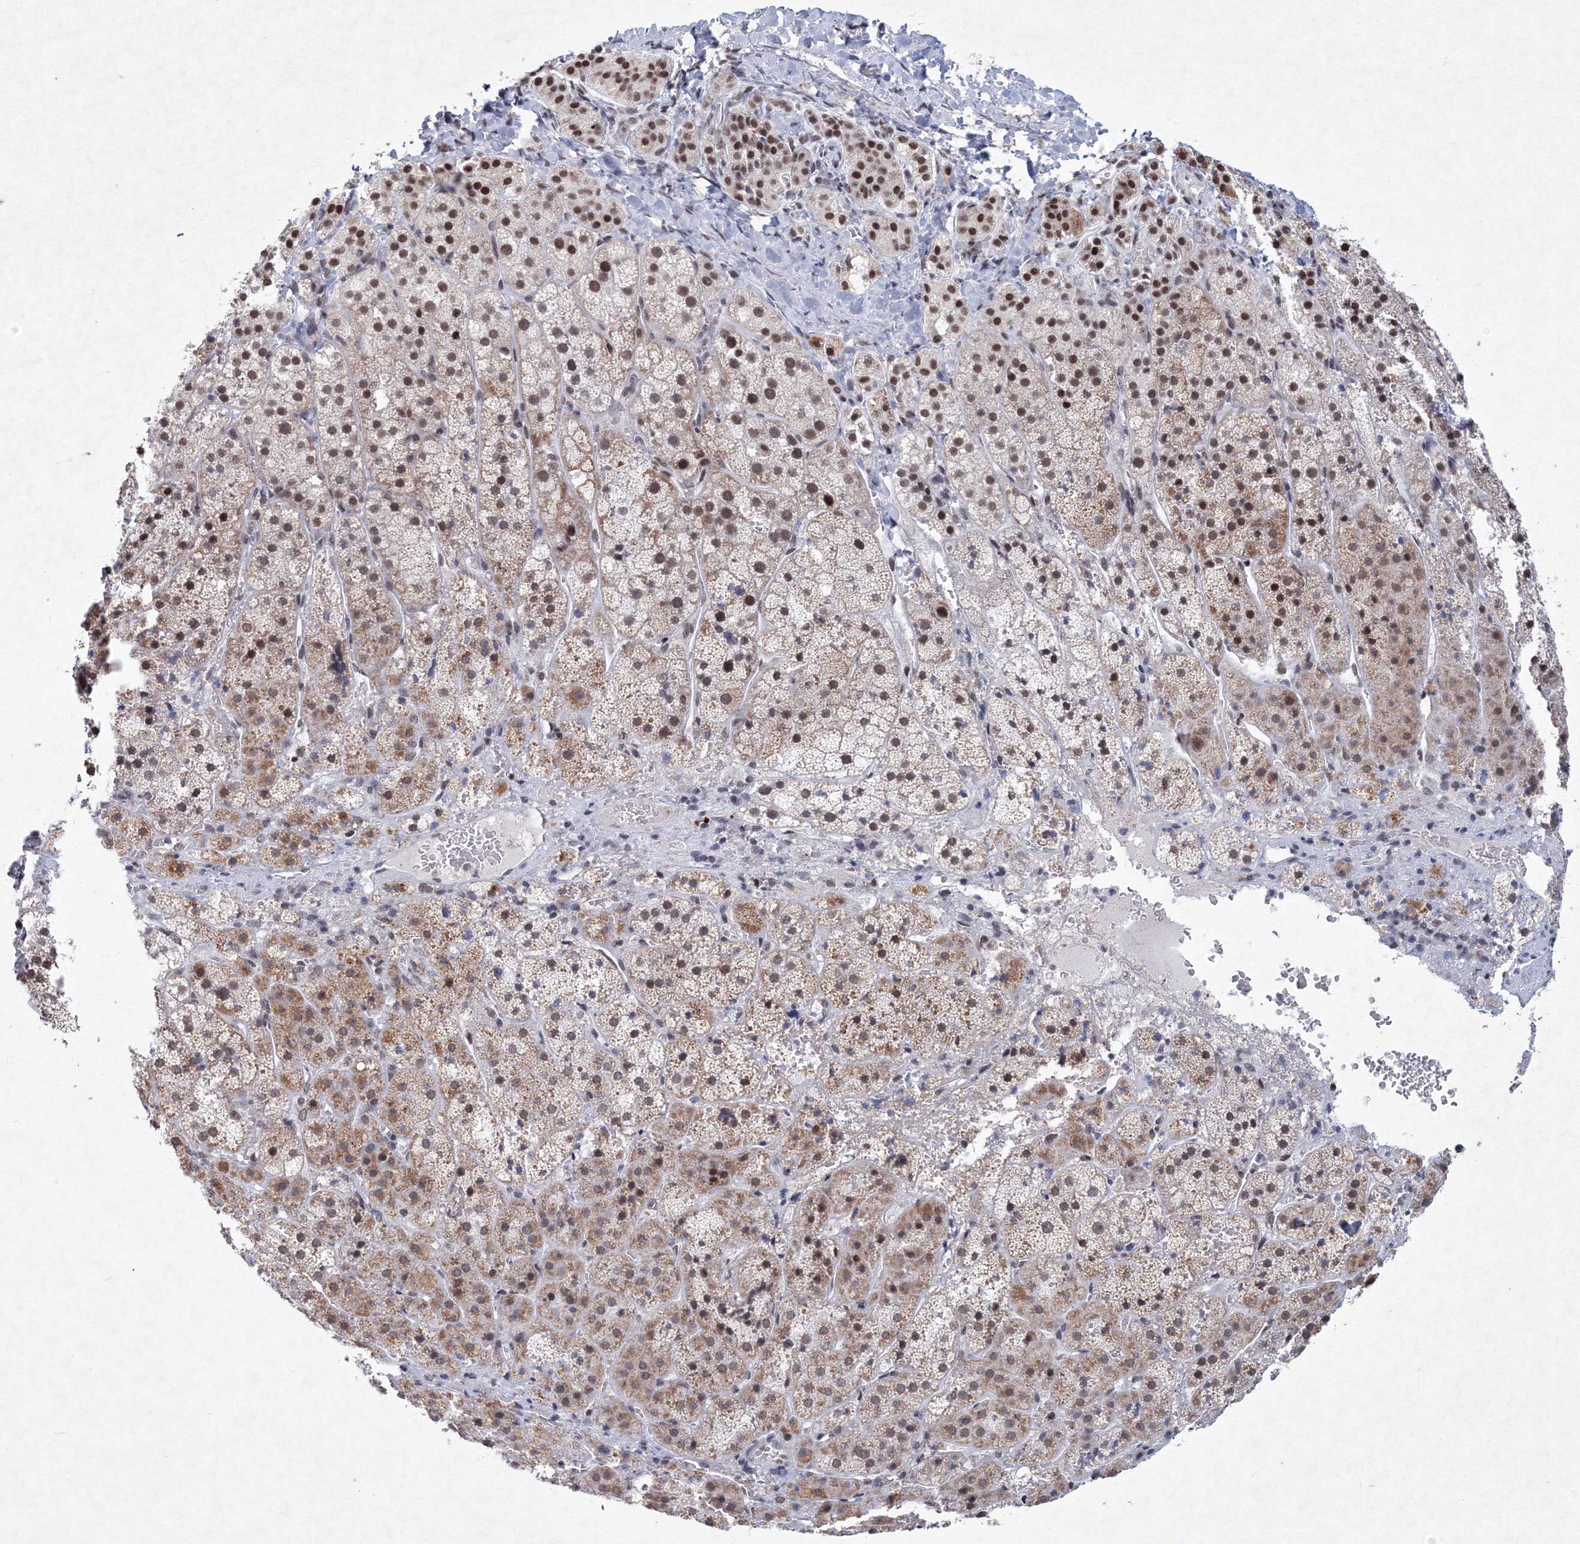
{"staining": {"intensity": "moderate", "quantity": "25%-75%", "location": "cytoplasmic/membranous,nuclear"}, "tissue": "adrenal gland", "cell_type": "Glandular cells", "image_type": "normal", "snomed": [{"axis": "morphology", "description": "Normal tissue, NOS"}, {"axis": "topography", "description": "Adrenal gland"}], "caption": "This is a micrograph of immunohistochemistry staining of normal adrenal gland, which shows moderate staining in the cytoplasmic/membranous,nuclear of glandular cells.", "gene": "SF3B6", "patient": {"sex": "female", "age": 44}}